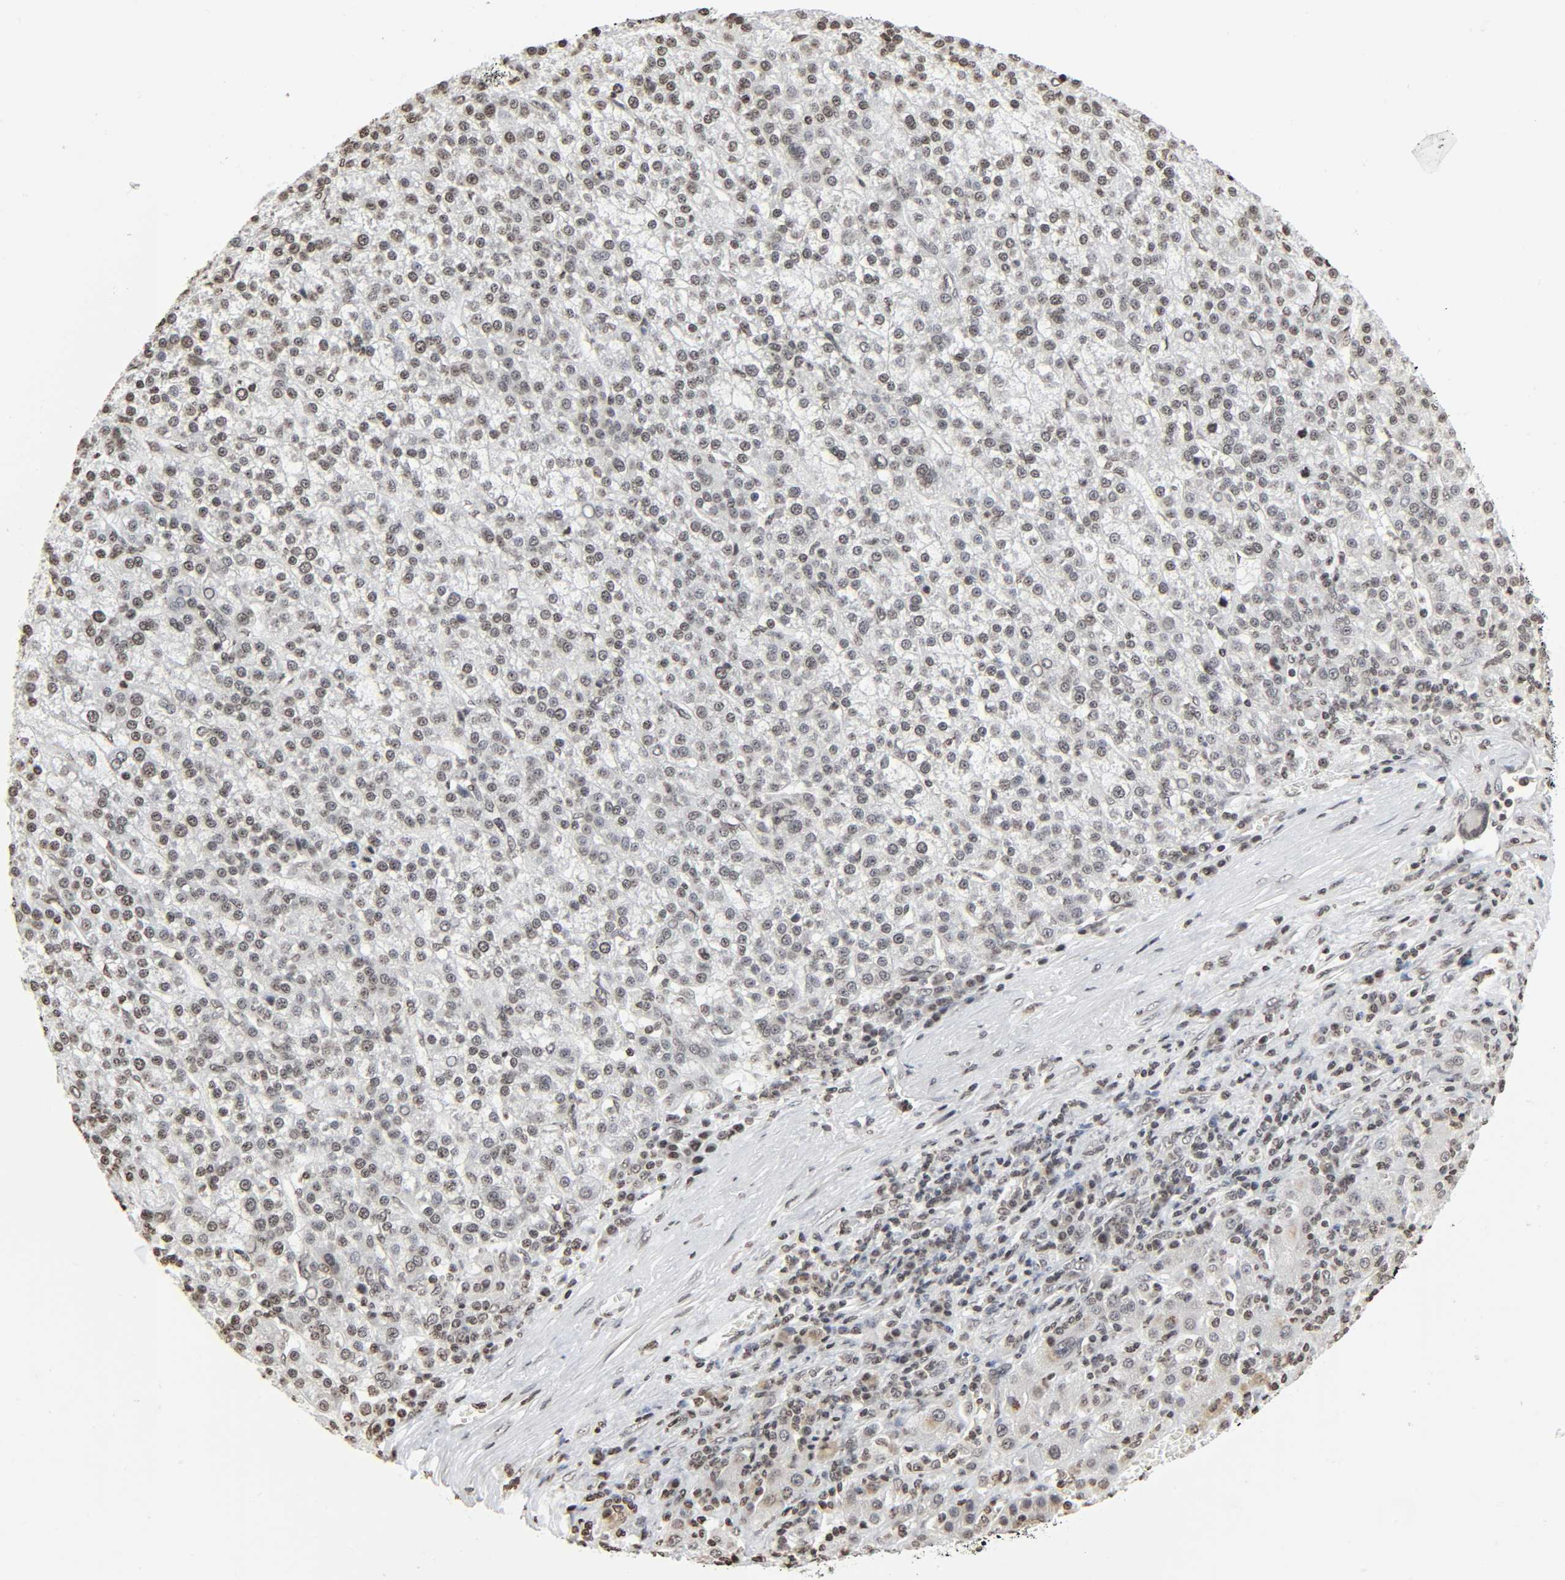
{"staining": {"intensity": "weak", "quantity": ">75%", "location": "nuclear"}, "tissue": "liver cancer", "cell_type": "Tumor cells", "image_type": "cancer", "snomed": [{"axis": "morphology", "description": "Carcinoma, Hepatocellular, NOS"}, {"axis": "topography", "description": "Liver"}], "caption": "Immunohistochemical staining of human liver cancer (hepatocellular carcinoma) reveals low levels of weak nuclear protein staining in about >75% of tumor cells.", "gene": "ELAVL1", "patient": {"sex": "female", "age": 58}}